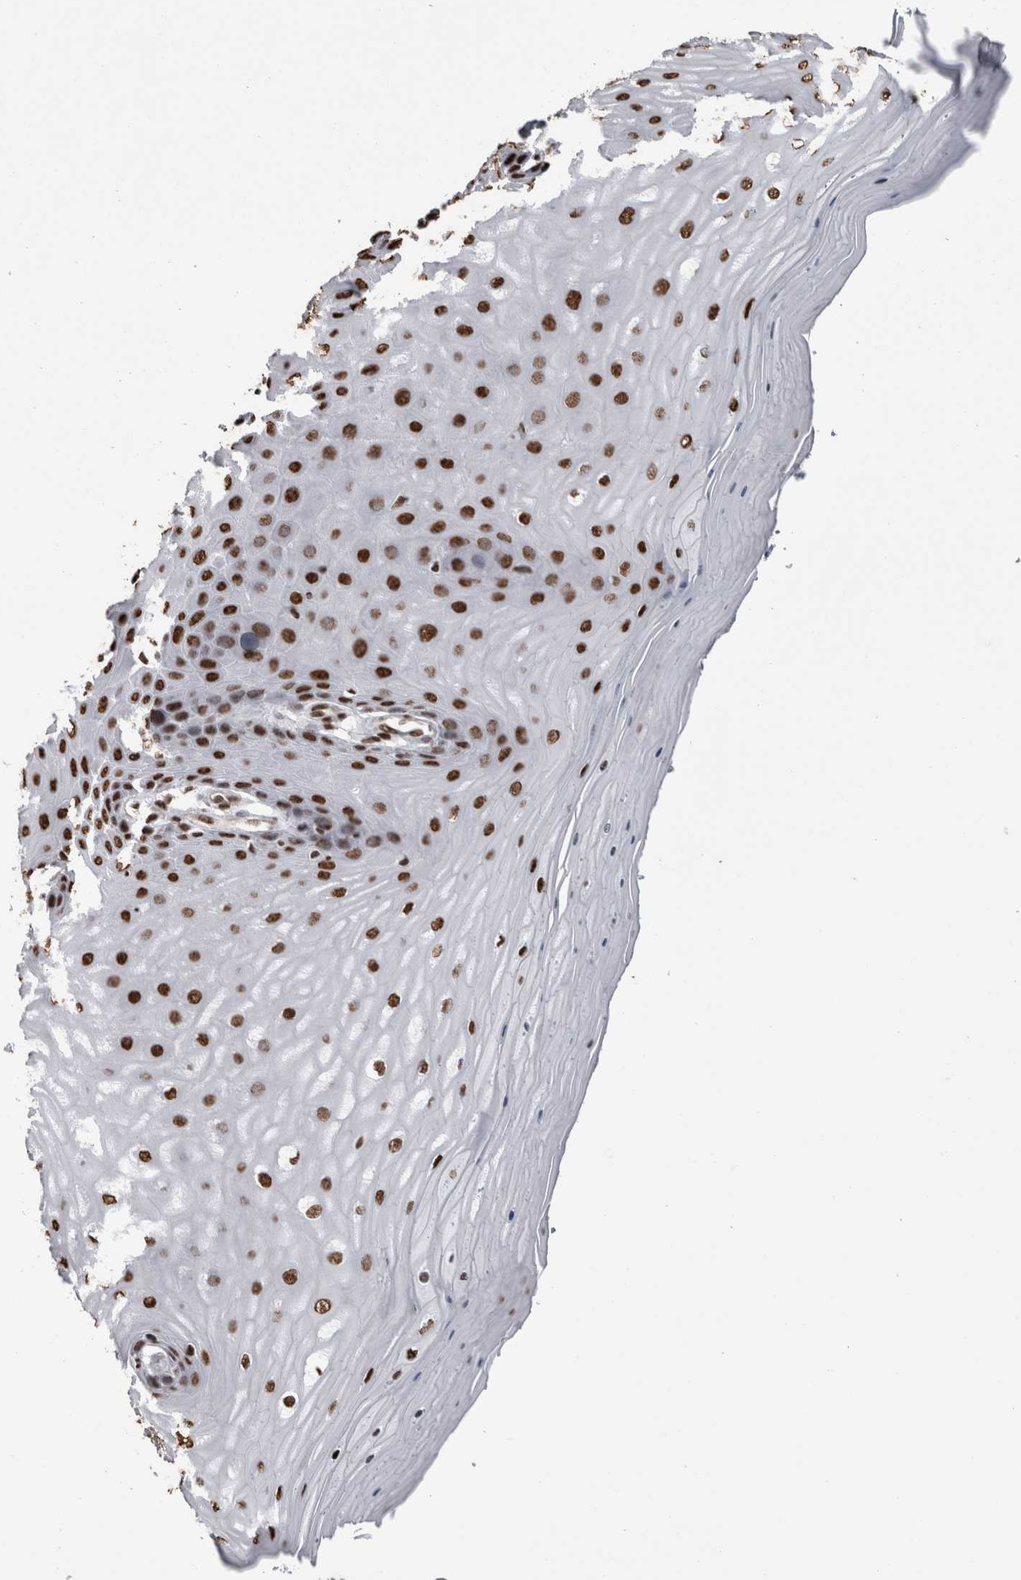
{"staining": {"intensity": "strong", "quantity": ">75%", "location": "nuclear"}, "tissue": "cervix", "cell_type": "Glandular cells", "image_type": "normal", "snomed": [{"axis": "morphology", "description": "Normal tissue, NOS"}, {"axis": "topography", "description": "Cervix"}], "caption": "Cervix stained with DAB (3,3'-diaminobenzidine) immunohistochemistry (IHC) shows high levels of strong nuclear positivity in approximately >75% of glandular cells.", "gene": "HNRNPM", "patient": {"sex": "female", "age": 55}}